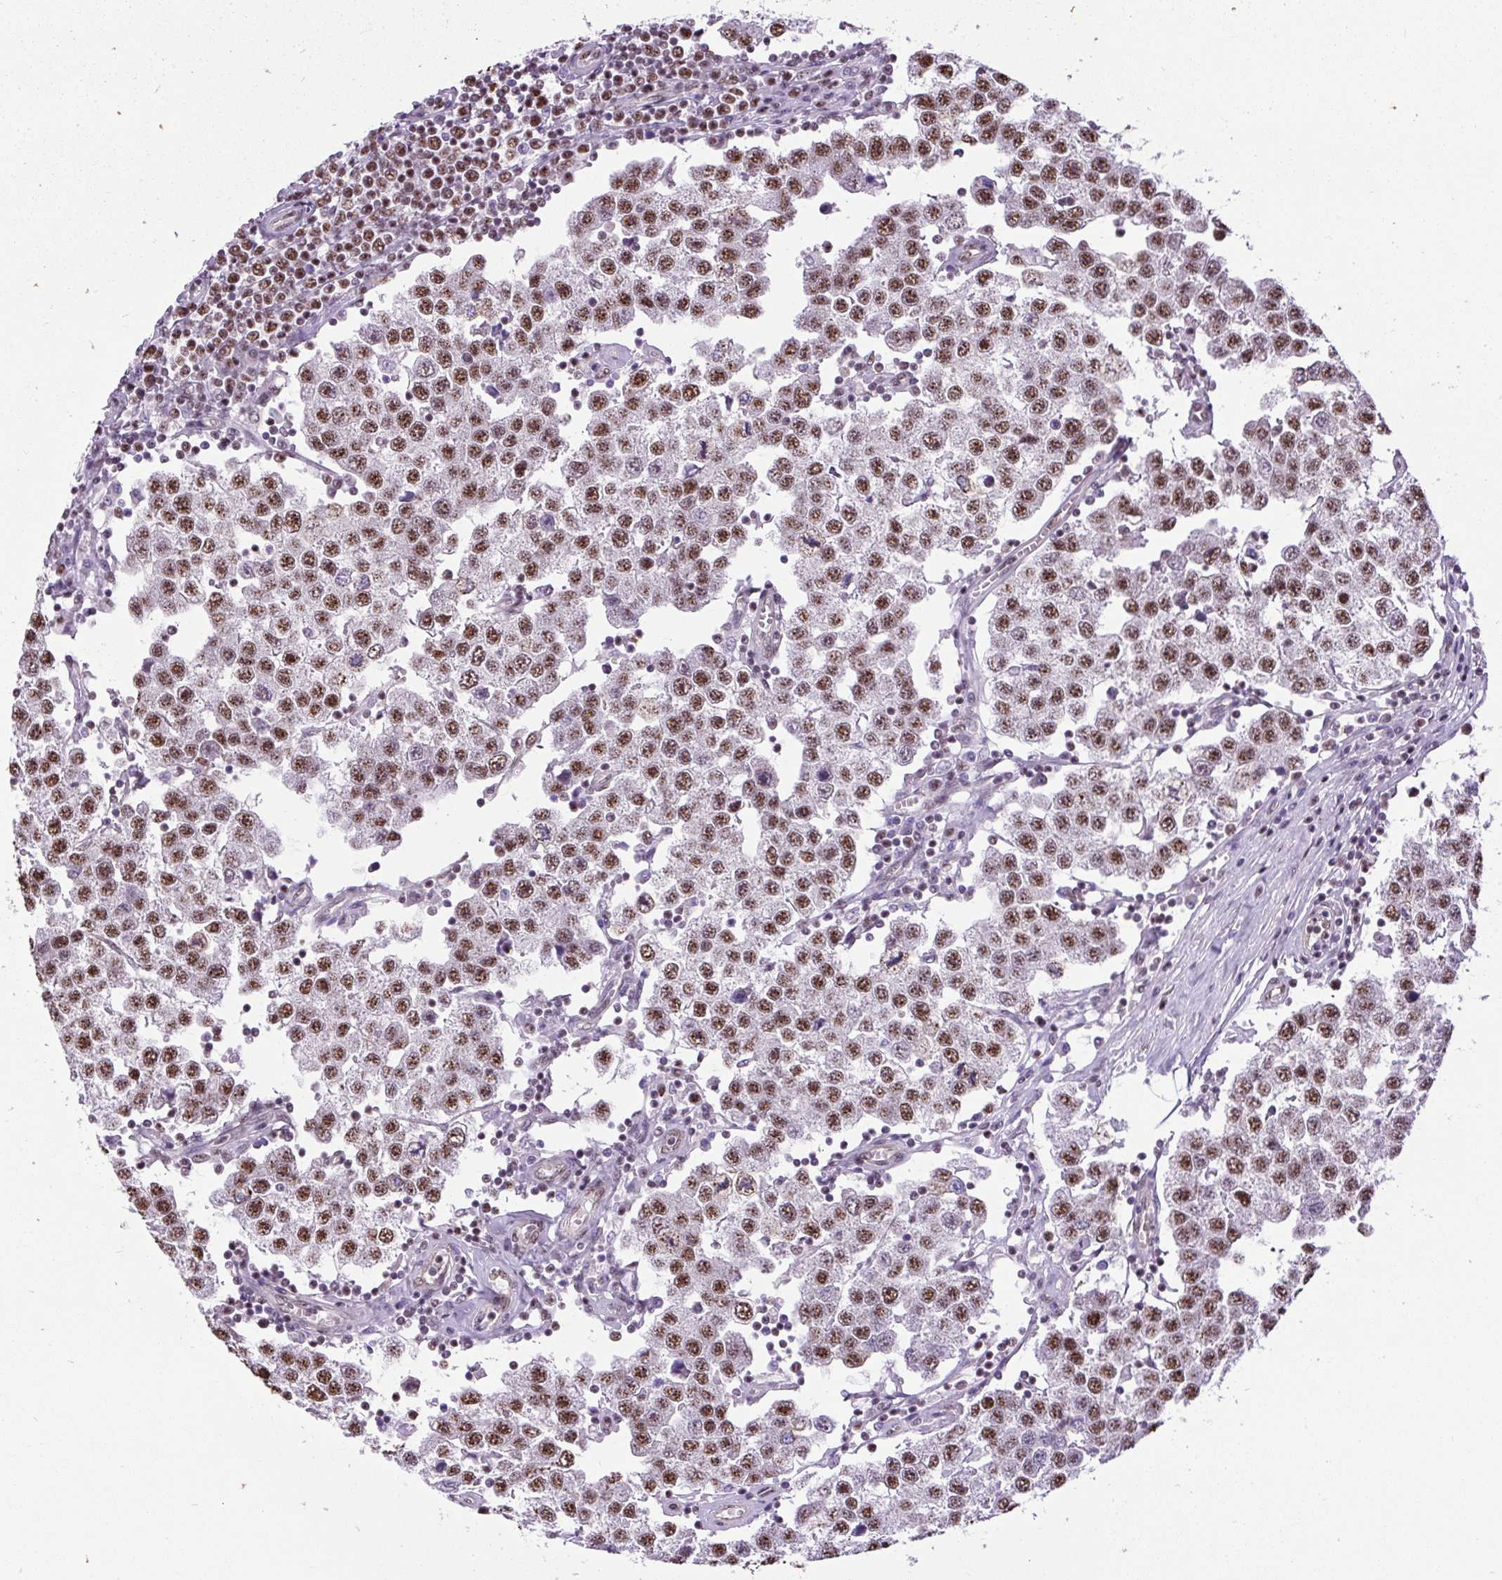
{"staining": {"intensity": "strong", "quantity": ">75%", "location": "nuclear"}, "tissue": "testis cancer", "cell_type": "Tumor cells", "image_type": "cancer", "snomed": [{"axis": "morphology", "description": "Seminoma, NOS"}, {"axis": "topography", "description": "Testis"}], "caption": "Human testis seminoma stained with a brown dye shows strong nuclear positive positivity in about >75% of tumor cells.", "gene": "SMC5", "patient": {"sex": "male", "age": 34}}